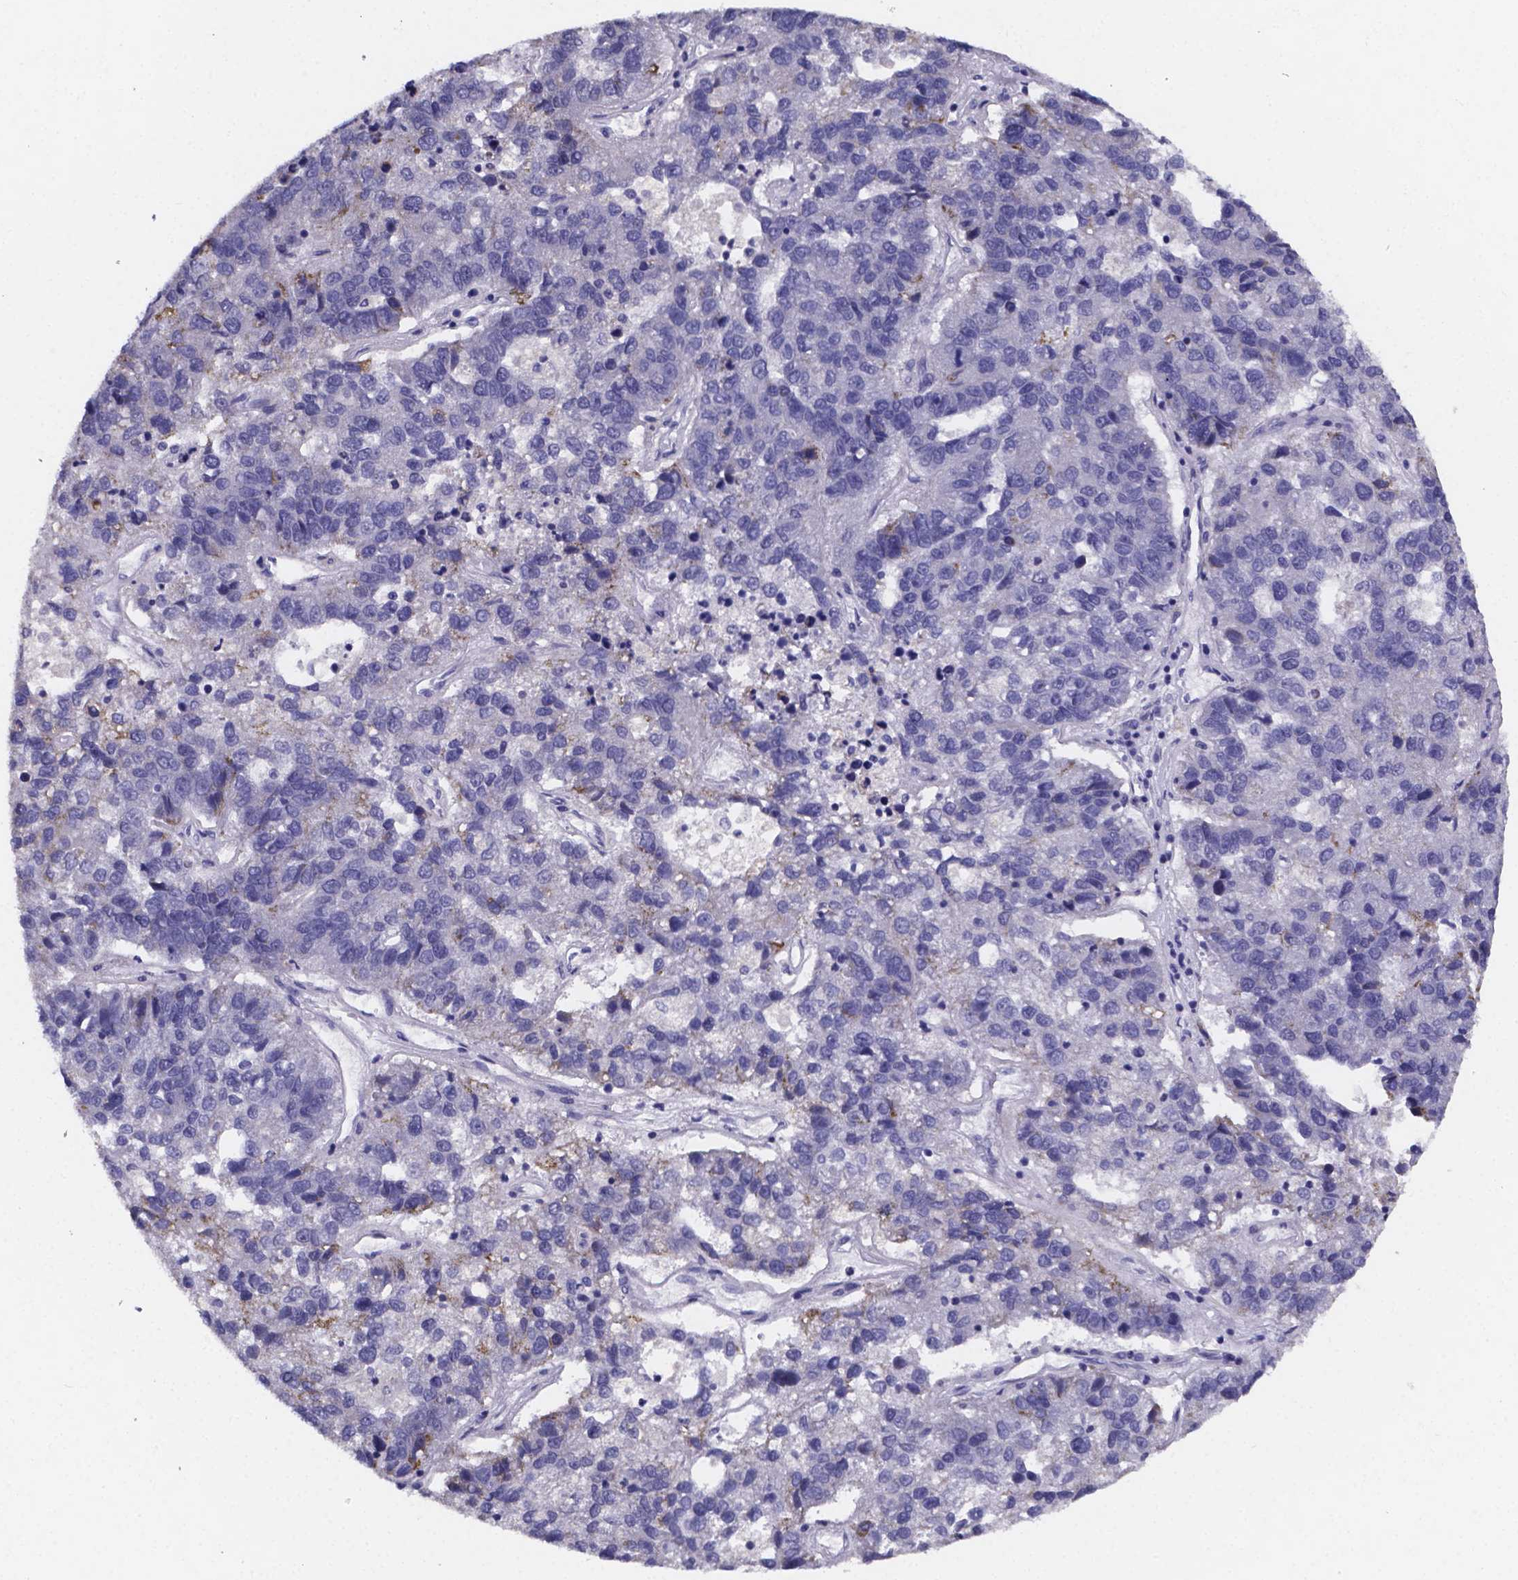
{"staining": {"intensity": "negative", "quantity": "none", "location": "none"}, "tissue": "pancreatic cancer", "cell_type": "Tumor cells", "image_type": "cancer", "snomed": [{"axis": "morphology", "description": "Adenocarcinoma, NOS"}, {"axis": "topography", "description": "Pancreas"}], "caption": "Immunohistochemistry (IHC) photomicrograph of human pancreatic cancer (adenocarcinoma) stained for a protein (brown), which exhibits no staining in tumor cells.", "gene": "PAH", "patient": {"sex": "female", "age": 61}}